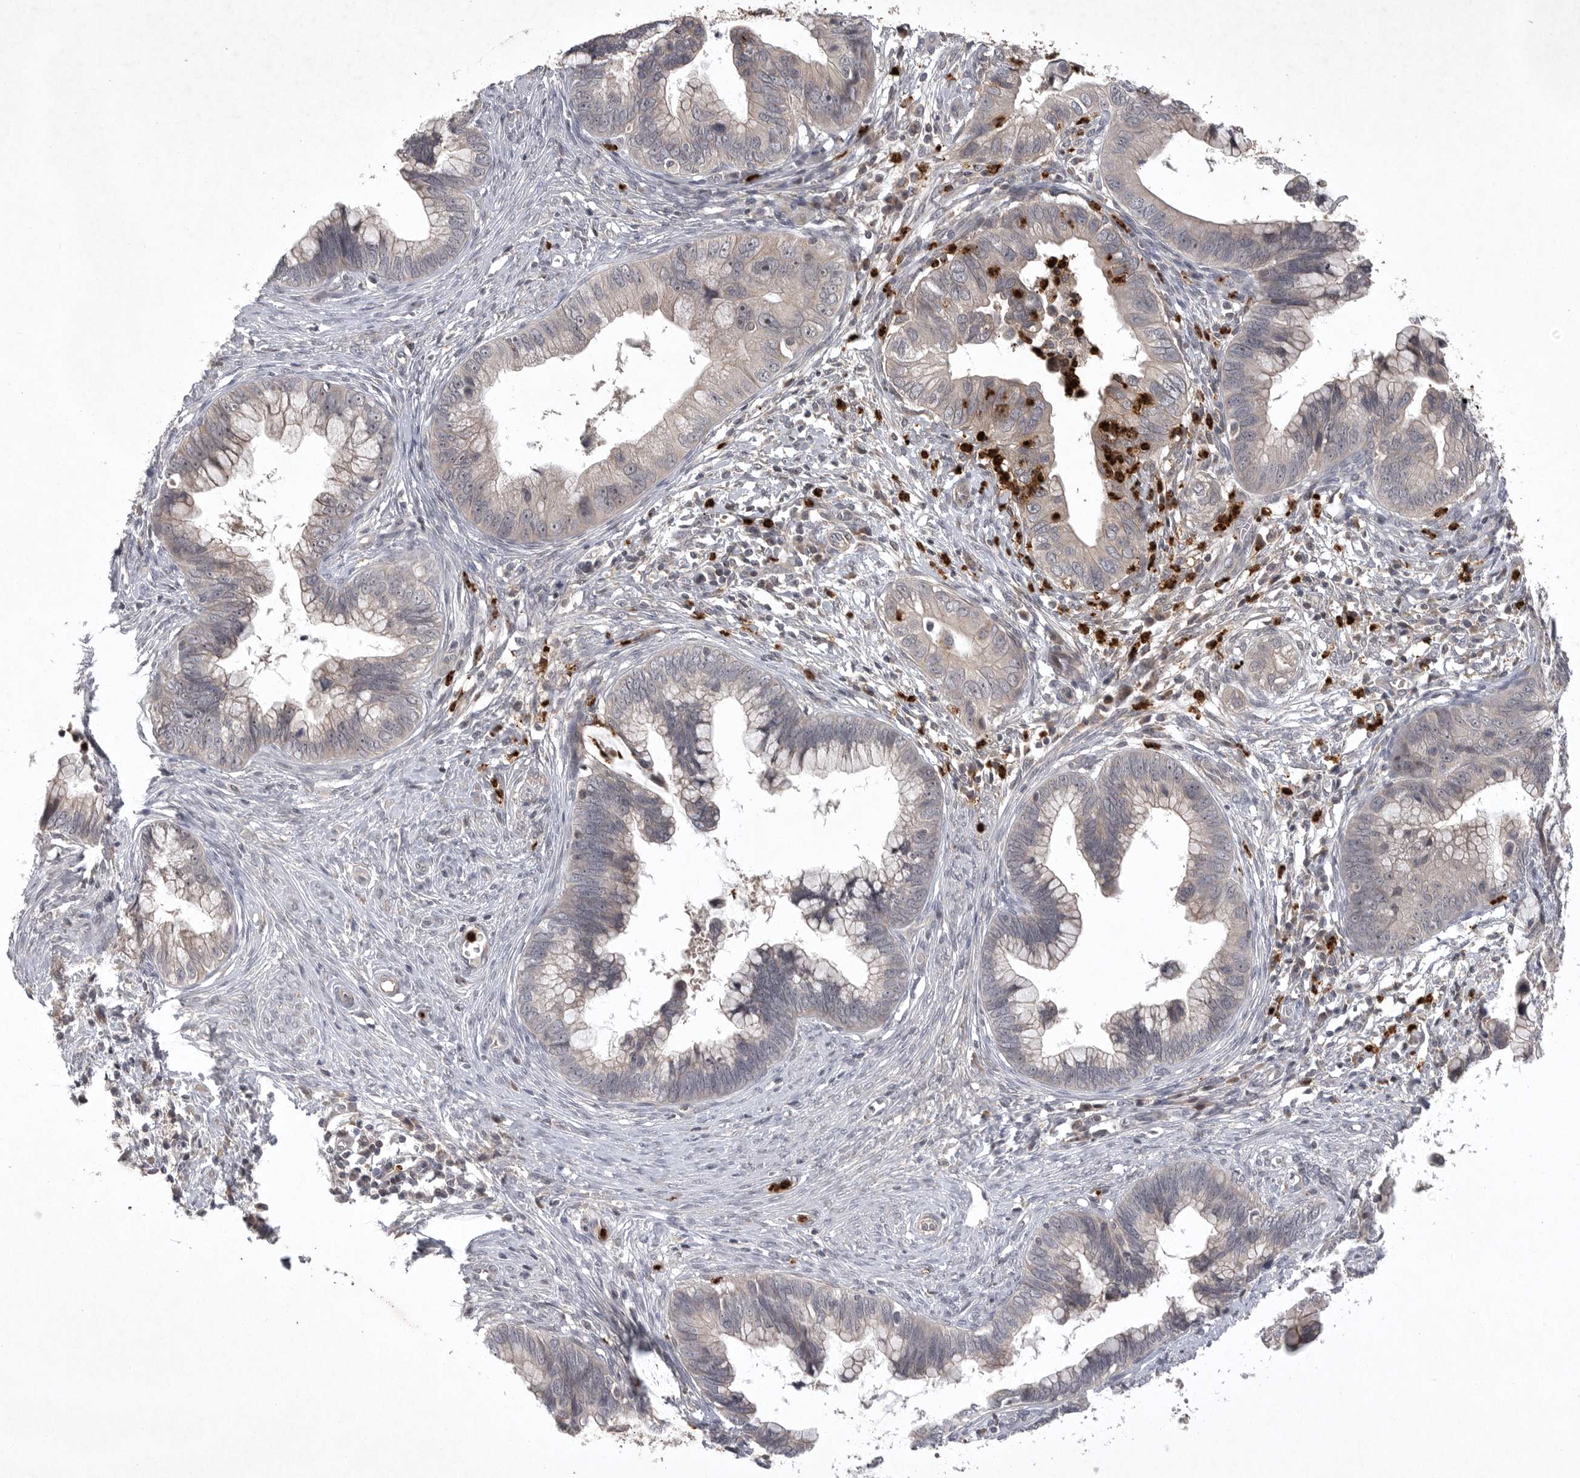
{"staining": {"intensity": "weak", "quantity": "<25%", "location": "cytoplasmic/membranous"}, "tissue": "cervical cancer", "cell_type": "Tumor cells", "image_type": "cancer", "snomed": [{"axis": "morphology", "description": "Adenocarcinoma, NOS"}, {"axis": "topography", "description": "Cervix"}], "caption": "Cervical cancer (adenocarcinoma) was stained to show a protein in brown. There is no significant staining in tumor cells. Brightfield microscopy of IHC stained with DAB (brown) and hematoxylin (blue), captured at high magnification.", "gene": "UBE3D", "patient": {"sex": "female", "age": 44}}